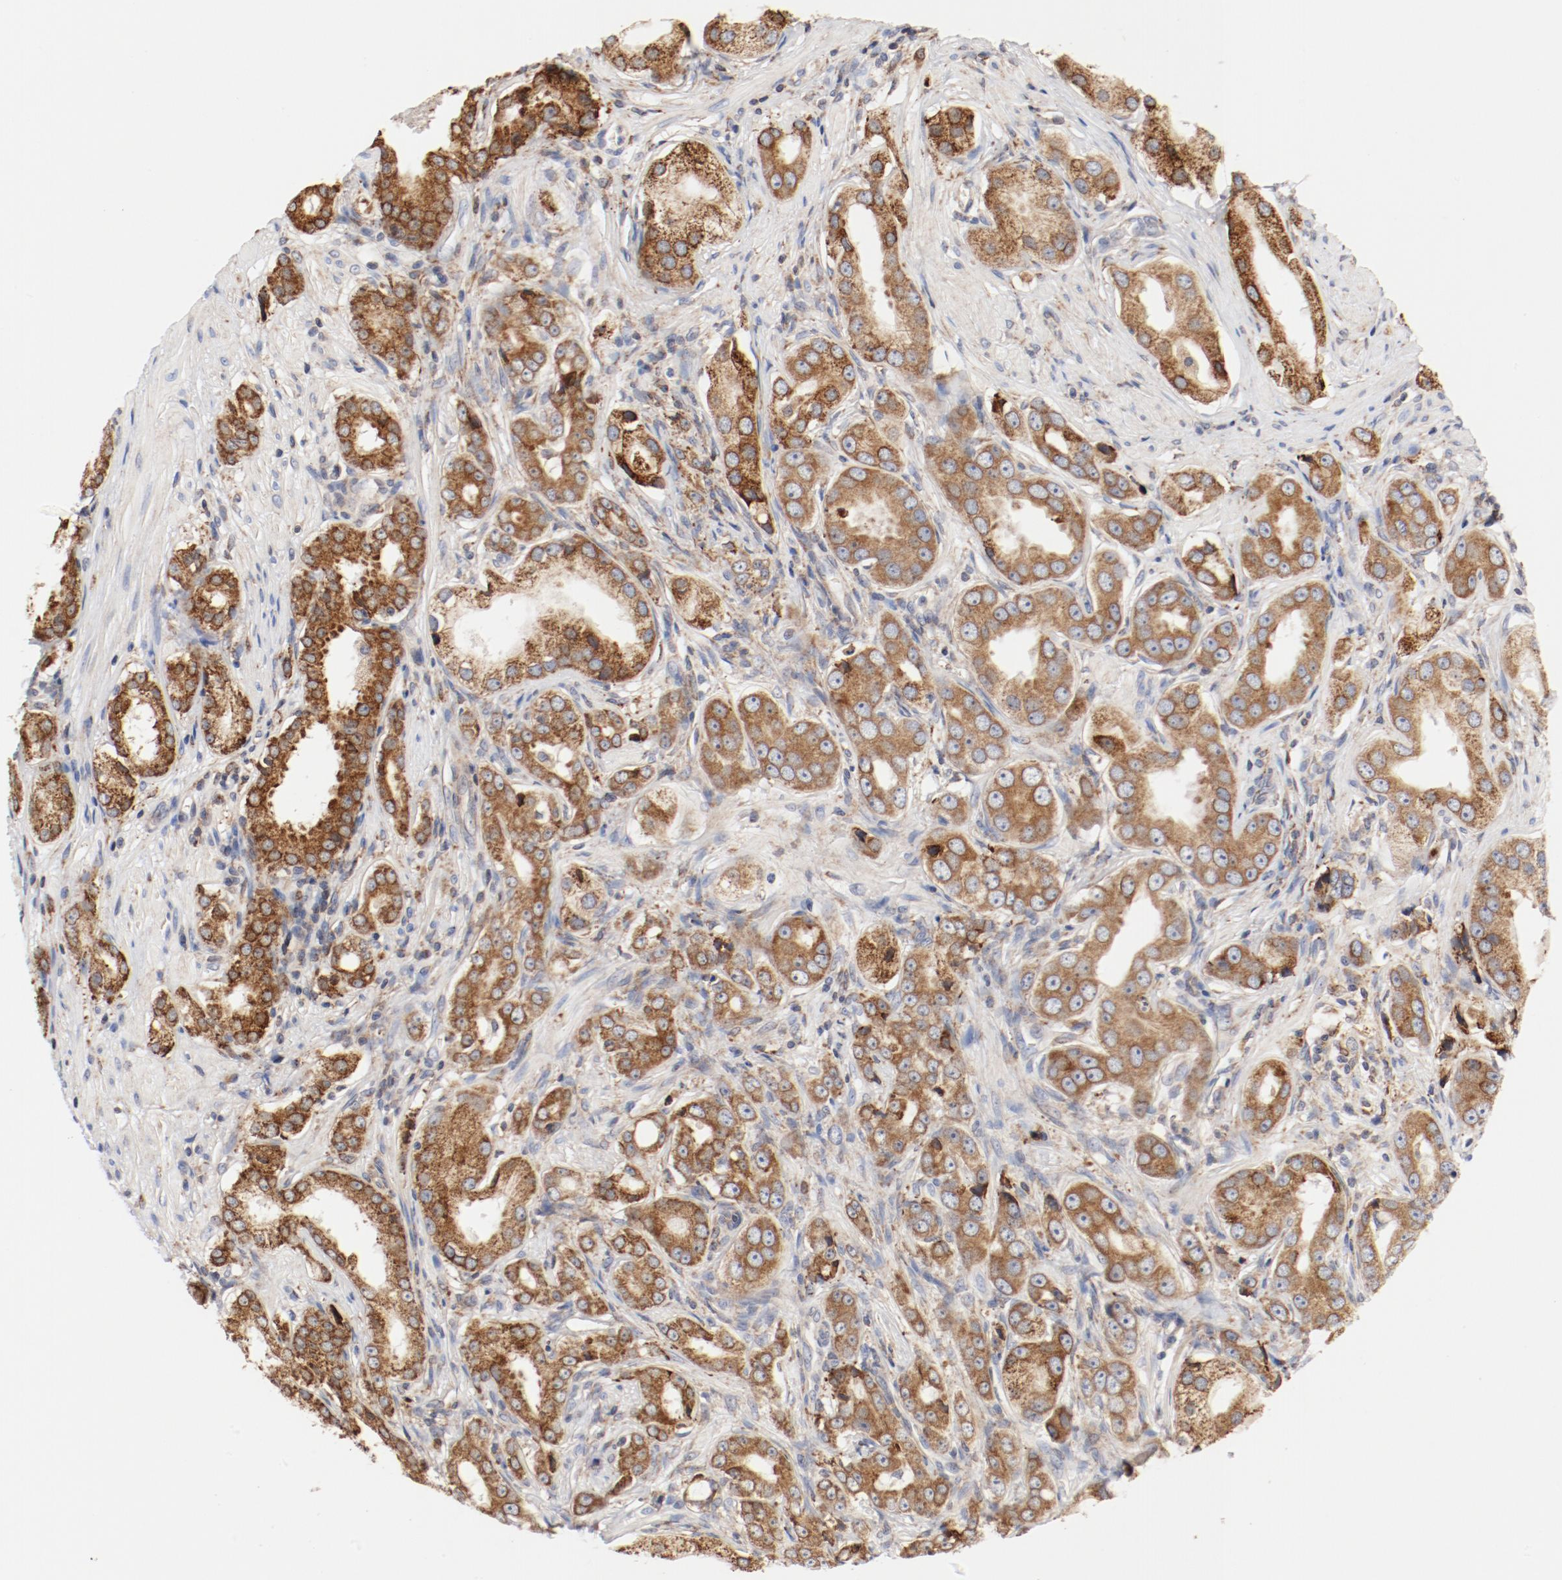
{"staining": {"intensity": "moderate", "quantity": ">75%", "location": "cytoplasmic/membranous"}, "tissue": "prostate cancer", "cell_type": "Tumor cells", "image_type": "cancer", "snomed": [{"axis": "morphology", "description": "Adenocarcinoma, Medium grade"}, {"axis": "topography", "description": "Prostate"}], "caption": "Protein staining by immunohistochemistry shows moderate cytoplasmic/membranous positivity in approximately >75% of tumor cells in prostate adenocarcinoma (medium-grade).", "gene": "PDPK1", "patient": {"sex": "male", "age": 53}}